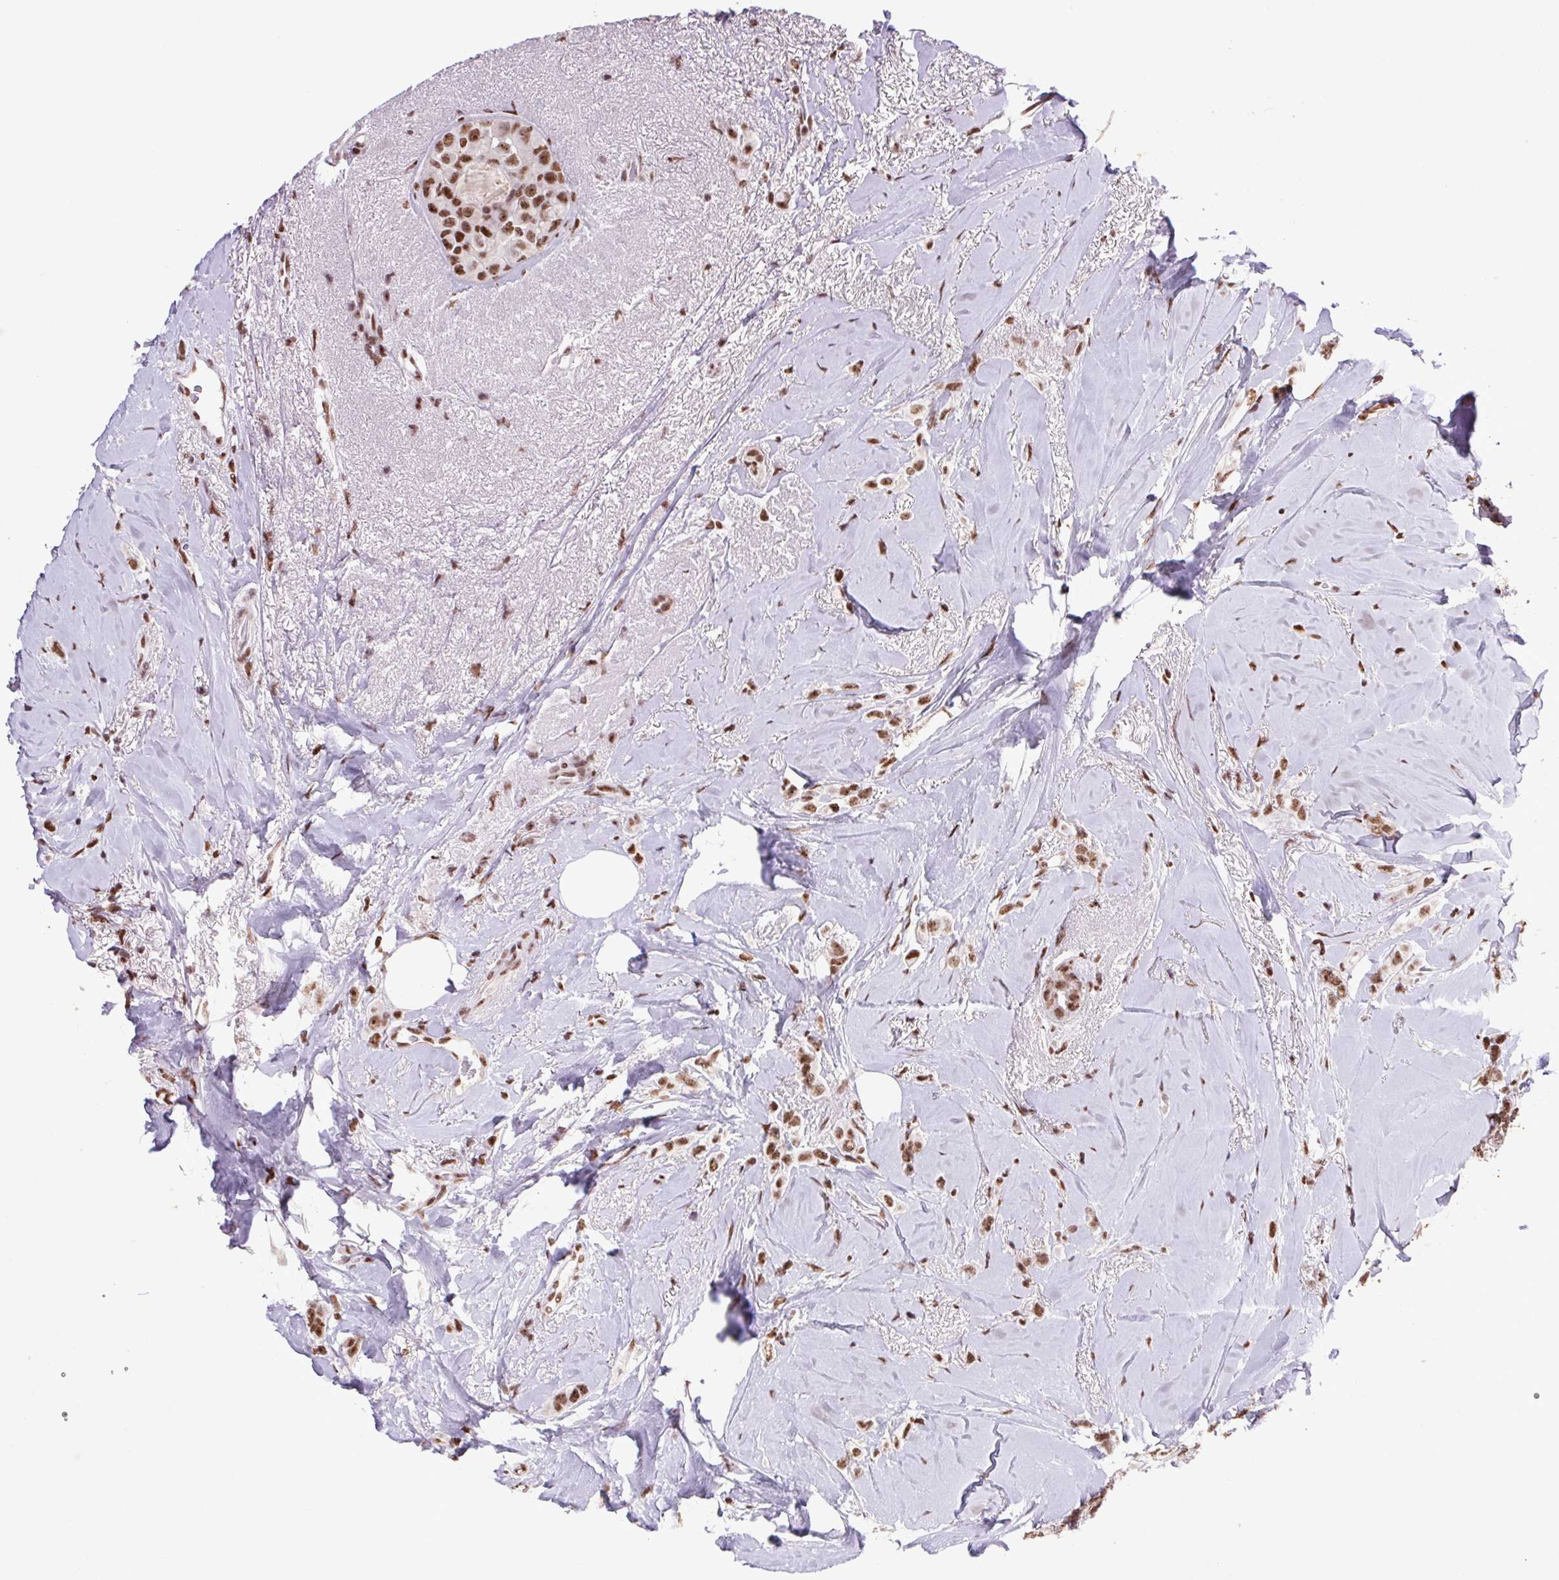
{"staining": {"intensity": "moderate", "quantity": ">75%", "location": "nuclear"}, "tissue": "breast cancer", "cell_type": "Tumor cells", "image_type": "cancer", "snomed": [{"axis": "morphology", "description": "Lobular carcinoma"}, {"axis": "topography", "description": "Breast"}], "caption": "Immunohistochemistry (IHC) (DAB) staining of human lobular carcinoma (breast) displays moderate nuclear protein positivity in about >75% of tumor cells.", "gene": "LDLRAD4", "patient": {"sex": "female", "age": 66}}